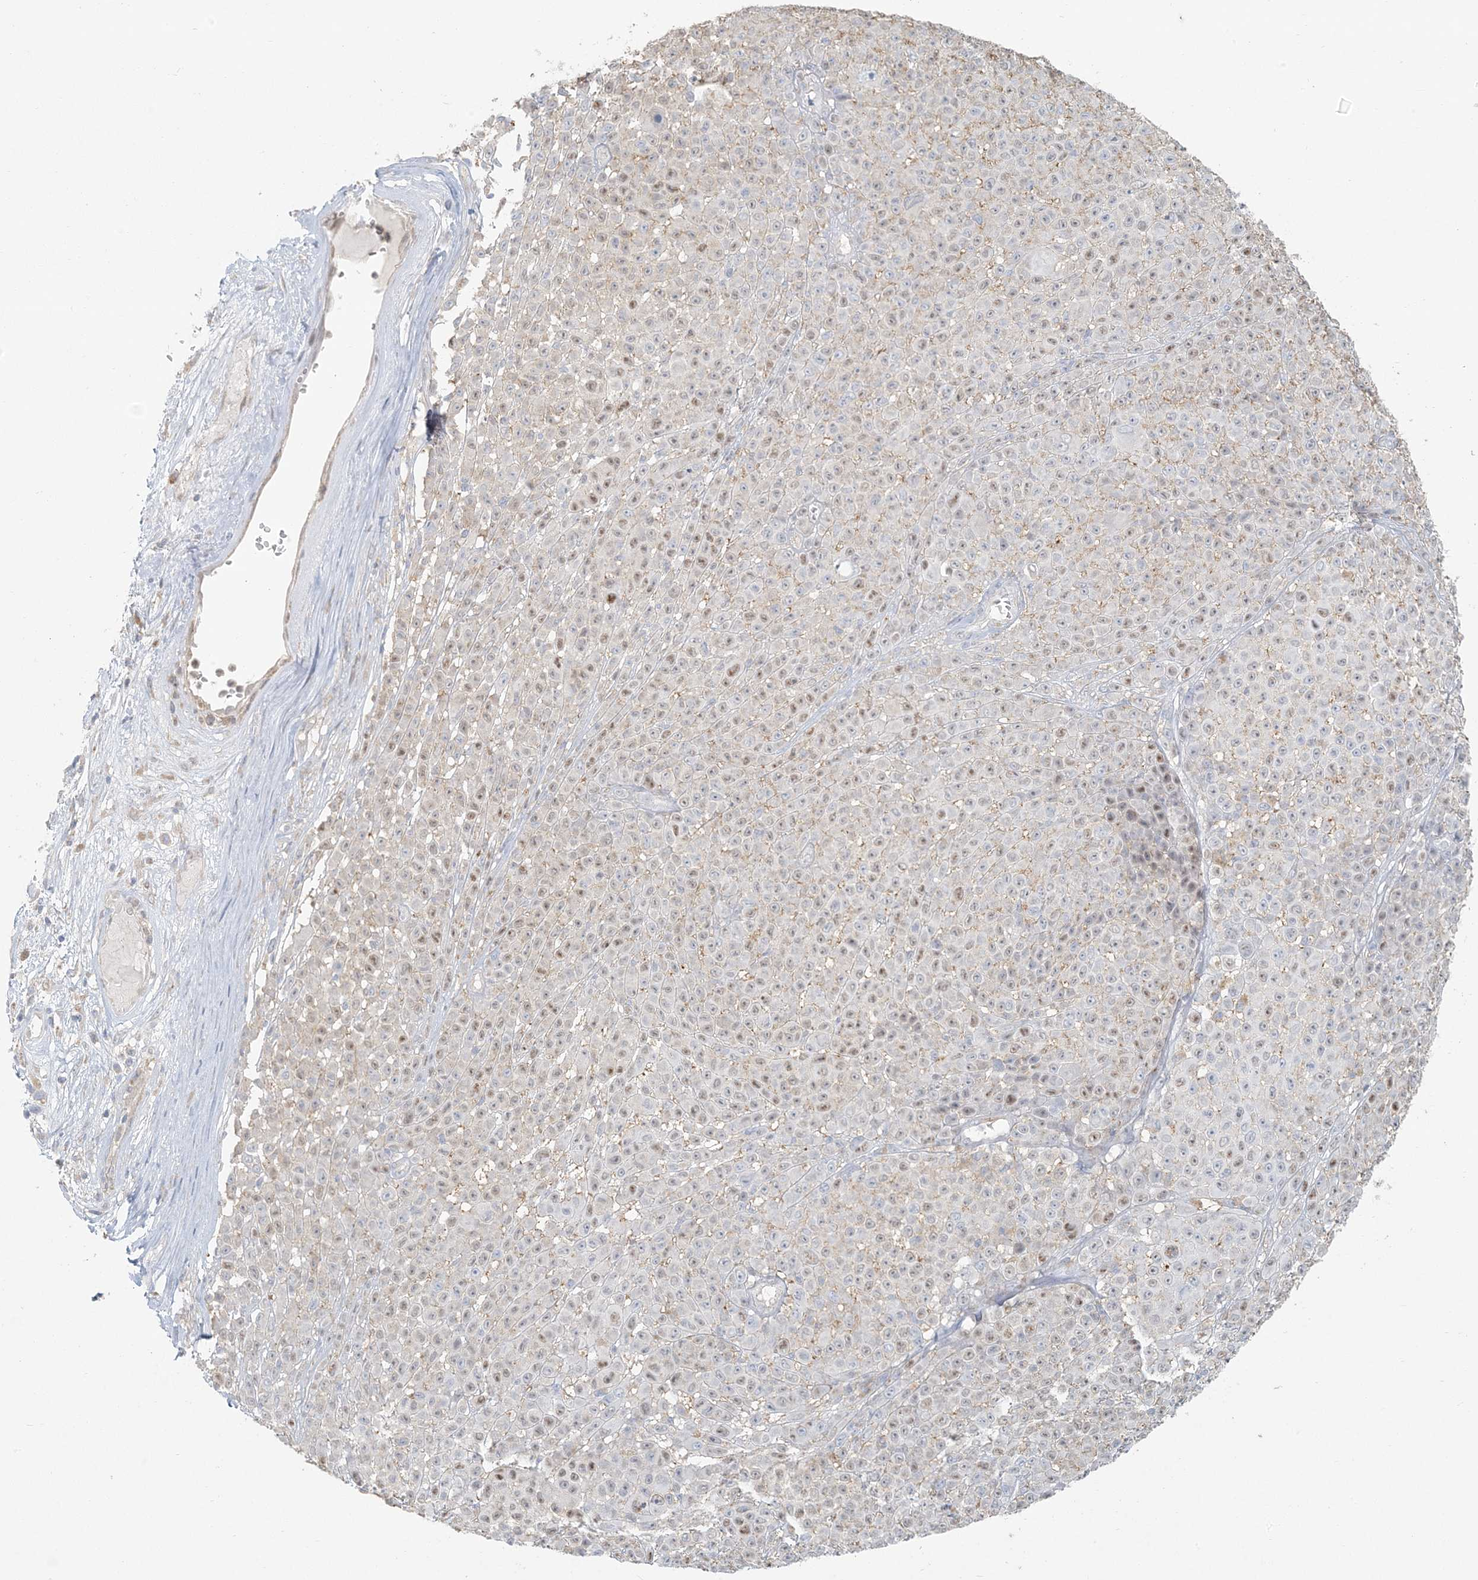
{"staining": {"intensity": "weak", "quantity": "25%-75%", "location": "nuclear"}, "tissue": "melanoma", "cell_type": "Tumor cells", "image_type": "cancer", "snomed": [{"axis": "morphology", "description": "Malignant melanoma, NOS"}, {"axis": "topography", "description": "Skin"}], "caption": "DAB immunohistochemical staining of human malignant melanoma reveals weak nuclear protein staining in approximately 25%-75% of tumor cells.", "gene": "HACL1", "patient": {"sex": "female", "age": 94}}